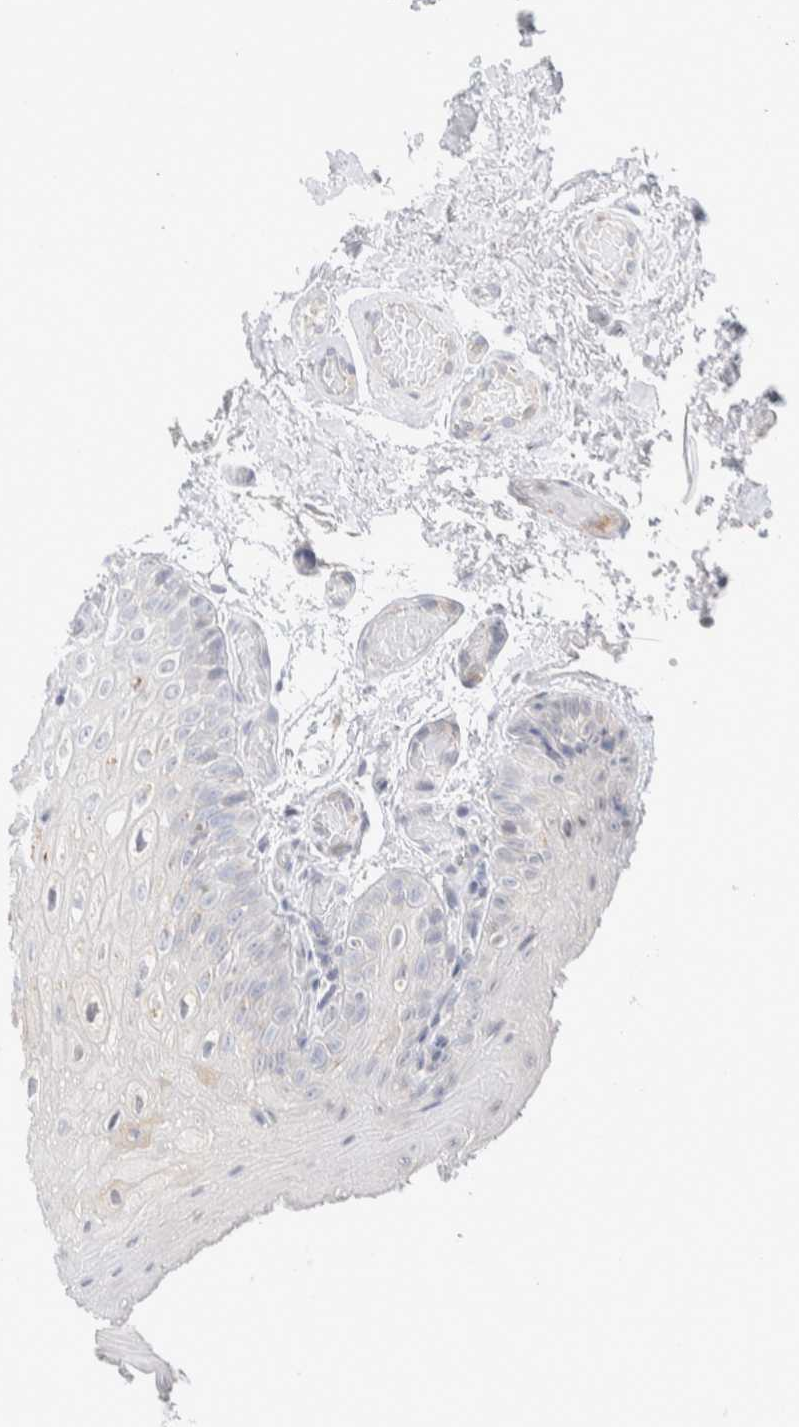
{"staining": {"intensity": "negative", "quantity": "none", "location": "none"}, "tissue": "oral mucosa", "cell_type": "Squamous epithelial cells", "image_type": "normal", "snomed": [{"axis": "morphology", "description": "Normal tissue, NOS"}, {"axis": "morphology", "description": "Squamous cell carcinoma, NOS"}, {"axis": "topography", "description": "Oral tissue"}, {"axis": "topography", "description": "Head-Neck"}], "caption": "Oral mucosa stained for a protein using immunohistochemistry demonstrates no expression squamous epithelial cells.", "gene": "RUSF1", "patient": {"sex": "male", "age": 71}}